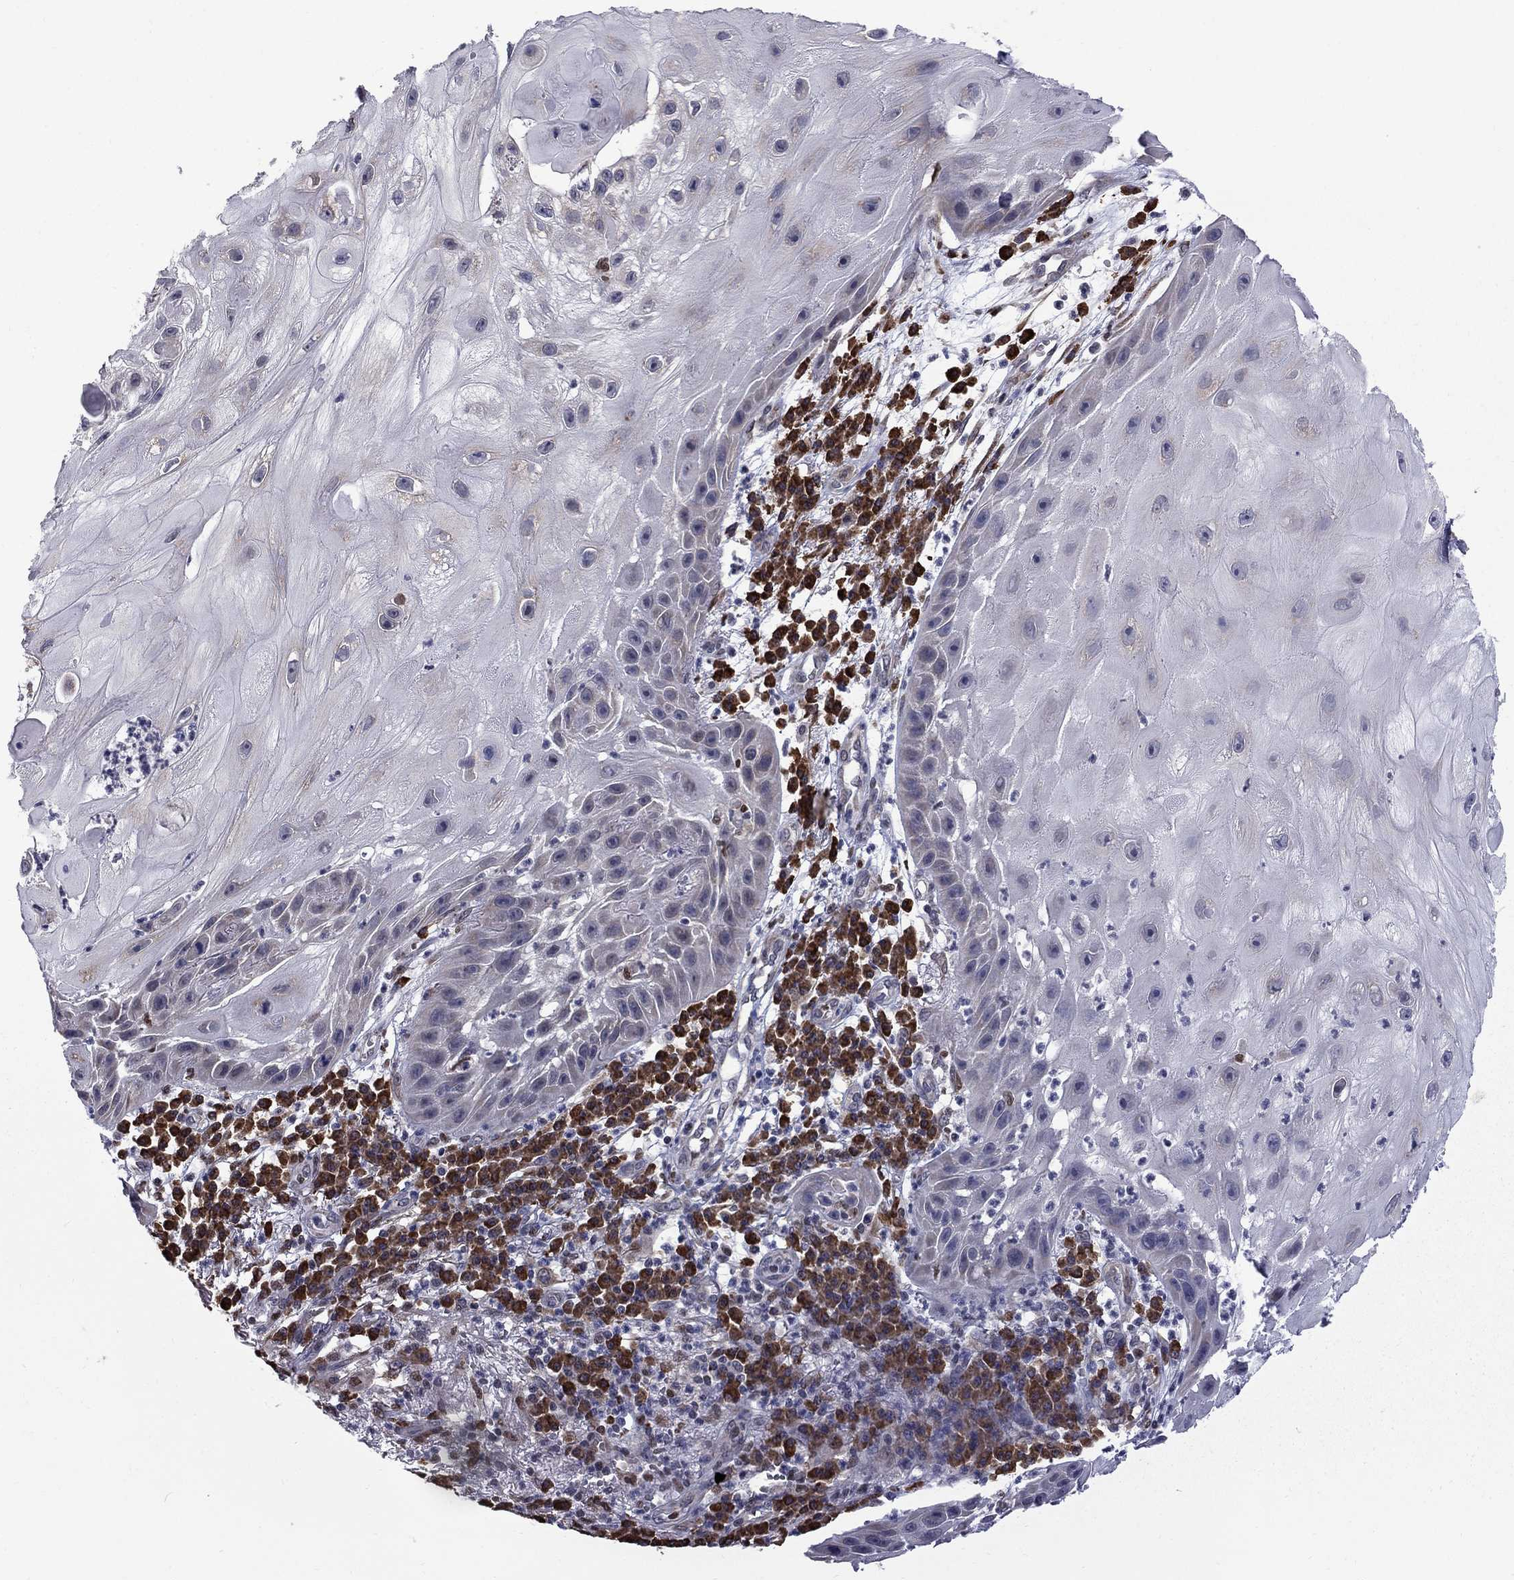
{"staining": {"intensity": "negative", "quantity": "none", "location": "none"}, "tissue": "skin cancer", "cell_type": "Tumor cells", "image_type": "cancer", "snomed": [{"axis": "morphology", "description": "Normal tissue, NOS"}, {"axis": "morphology", "description": "Squamous cell carcinoma, NOS"}, {"axis": "topography", "description": "Skin"}], "caption": "Human squamous cell carcinoma (skin) stained for a protein using IHC demonstrates no positivity in tumor cells.", "gene": "HSPB2", "patient": {"sex": "male", "age": 79}}